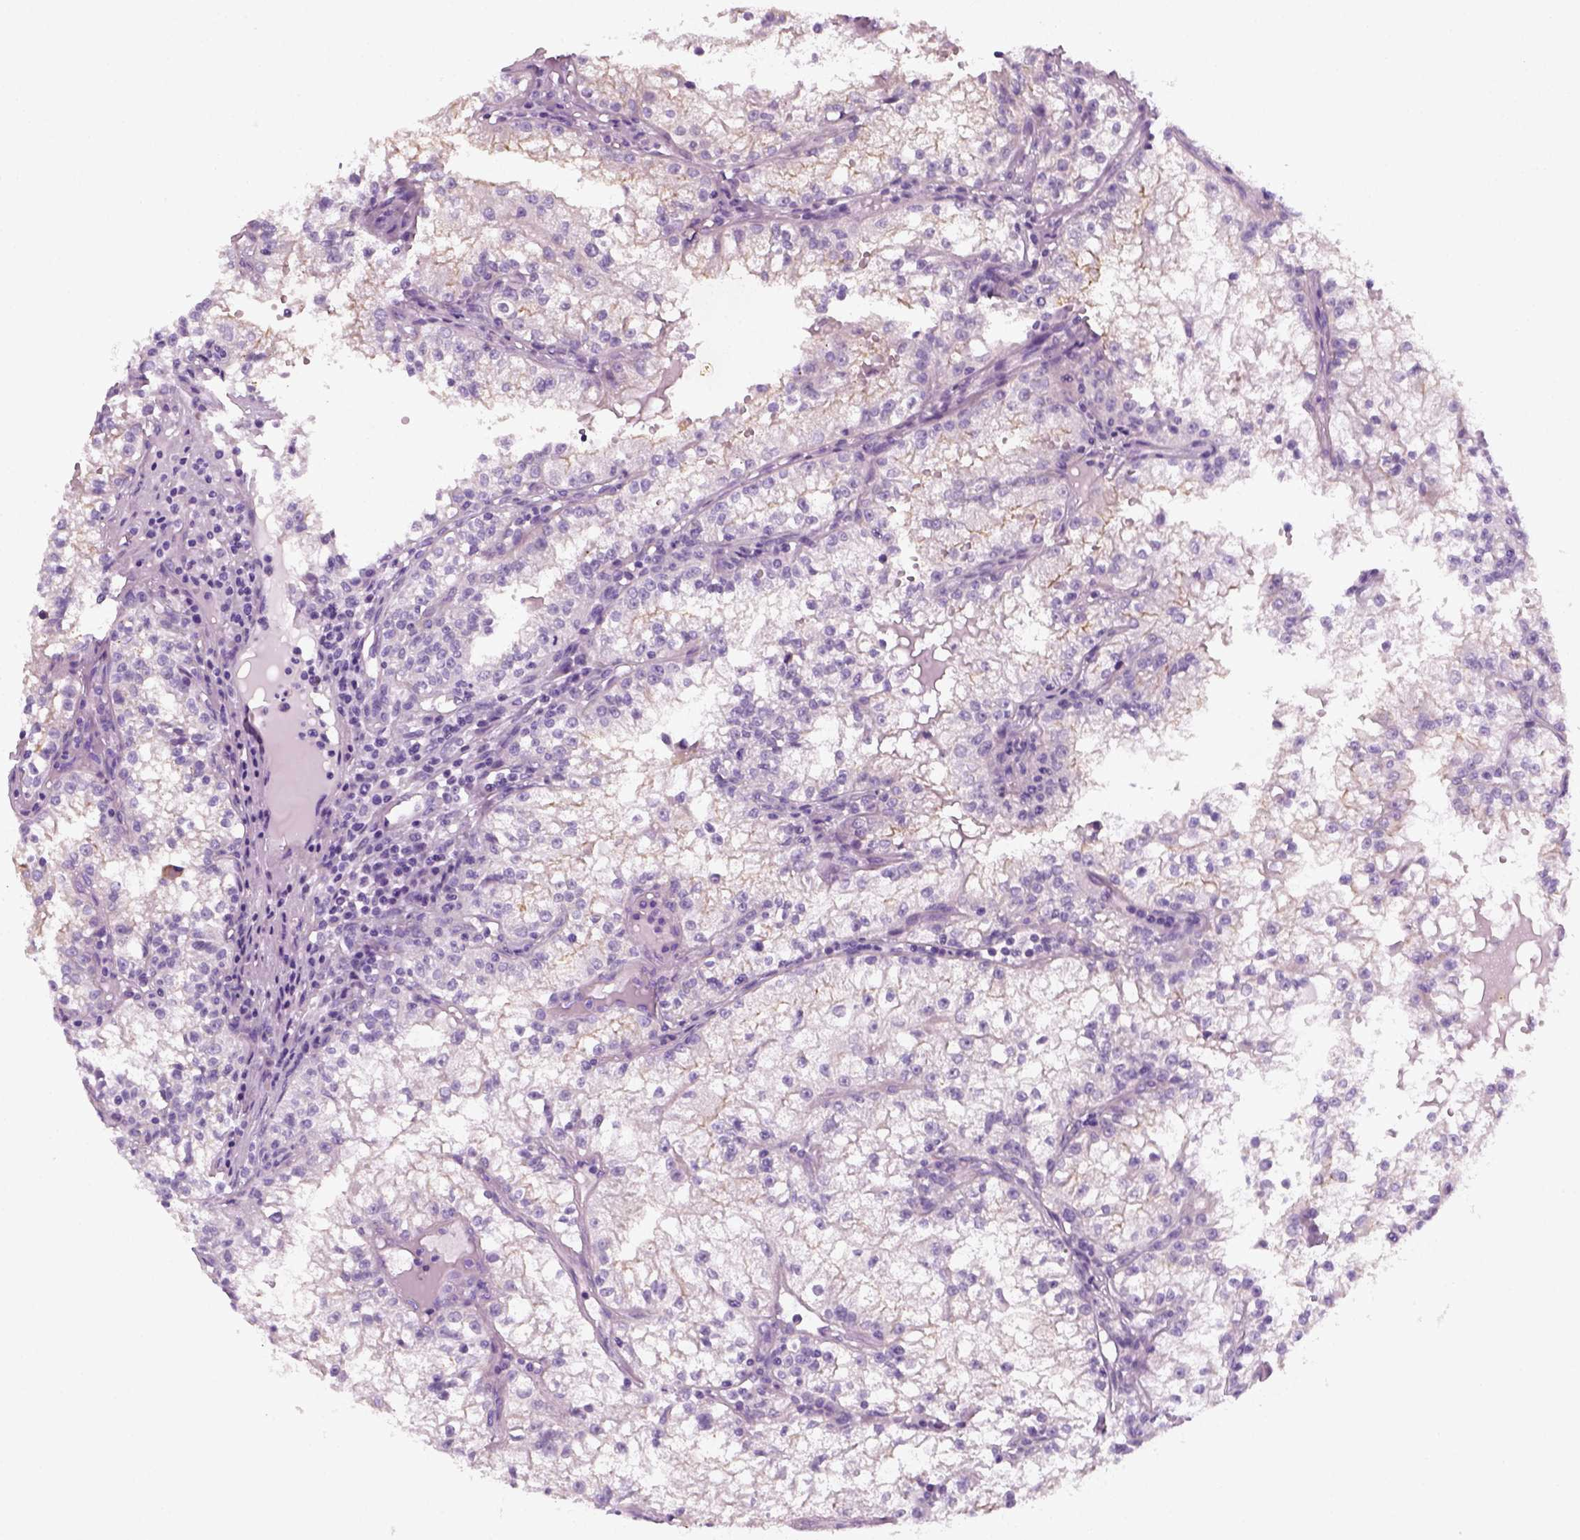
{"staining": {"intensity": "negative", "quantity": "none", "location": "none"}, "tissue": "renal cancer", "cell_type": "Tumor cells", "image_type": "cancer", "snomed": [{"axis": "morphology", "description": "Adenocarcinoma, NOS"}, {"axis": "topography", "description": "Kidney"}], "caption": "This histopathology image is of renal adenocarcinoma stained with IHC to label a protein in brown with the nuclei are counter-stained blue. There is no staining in tumor cells. The staining is performed using DAB (3,3'-diaminobenzidine) brown chromogen with nuclei counter-stained in using hematoxylin.", "gene": "SLC12A5", "patient": {"sex": "male", "age": 36}}